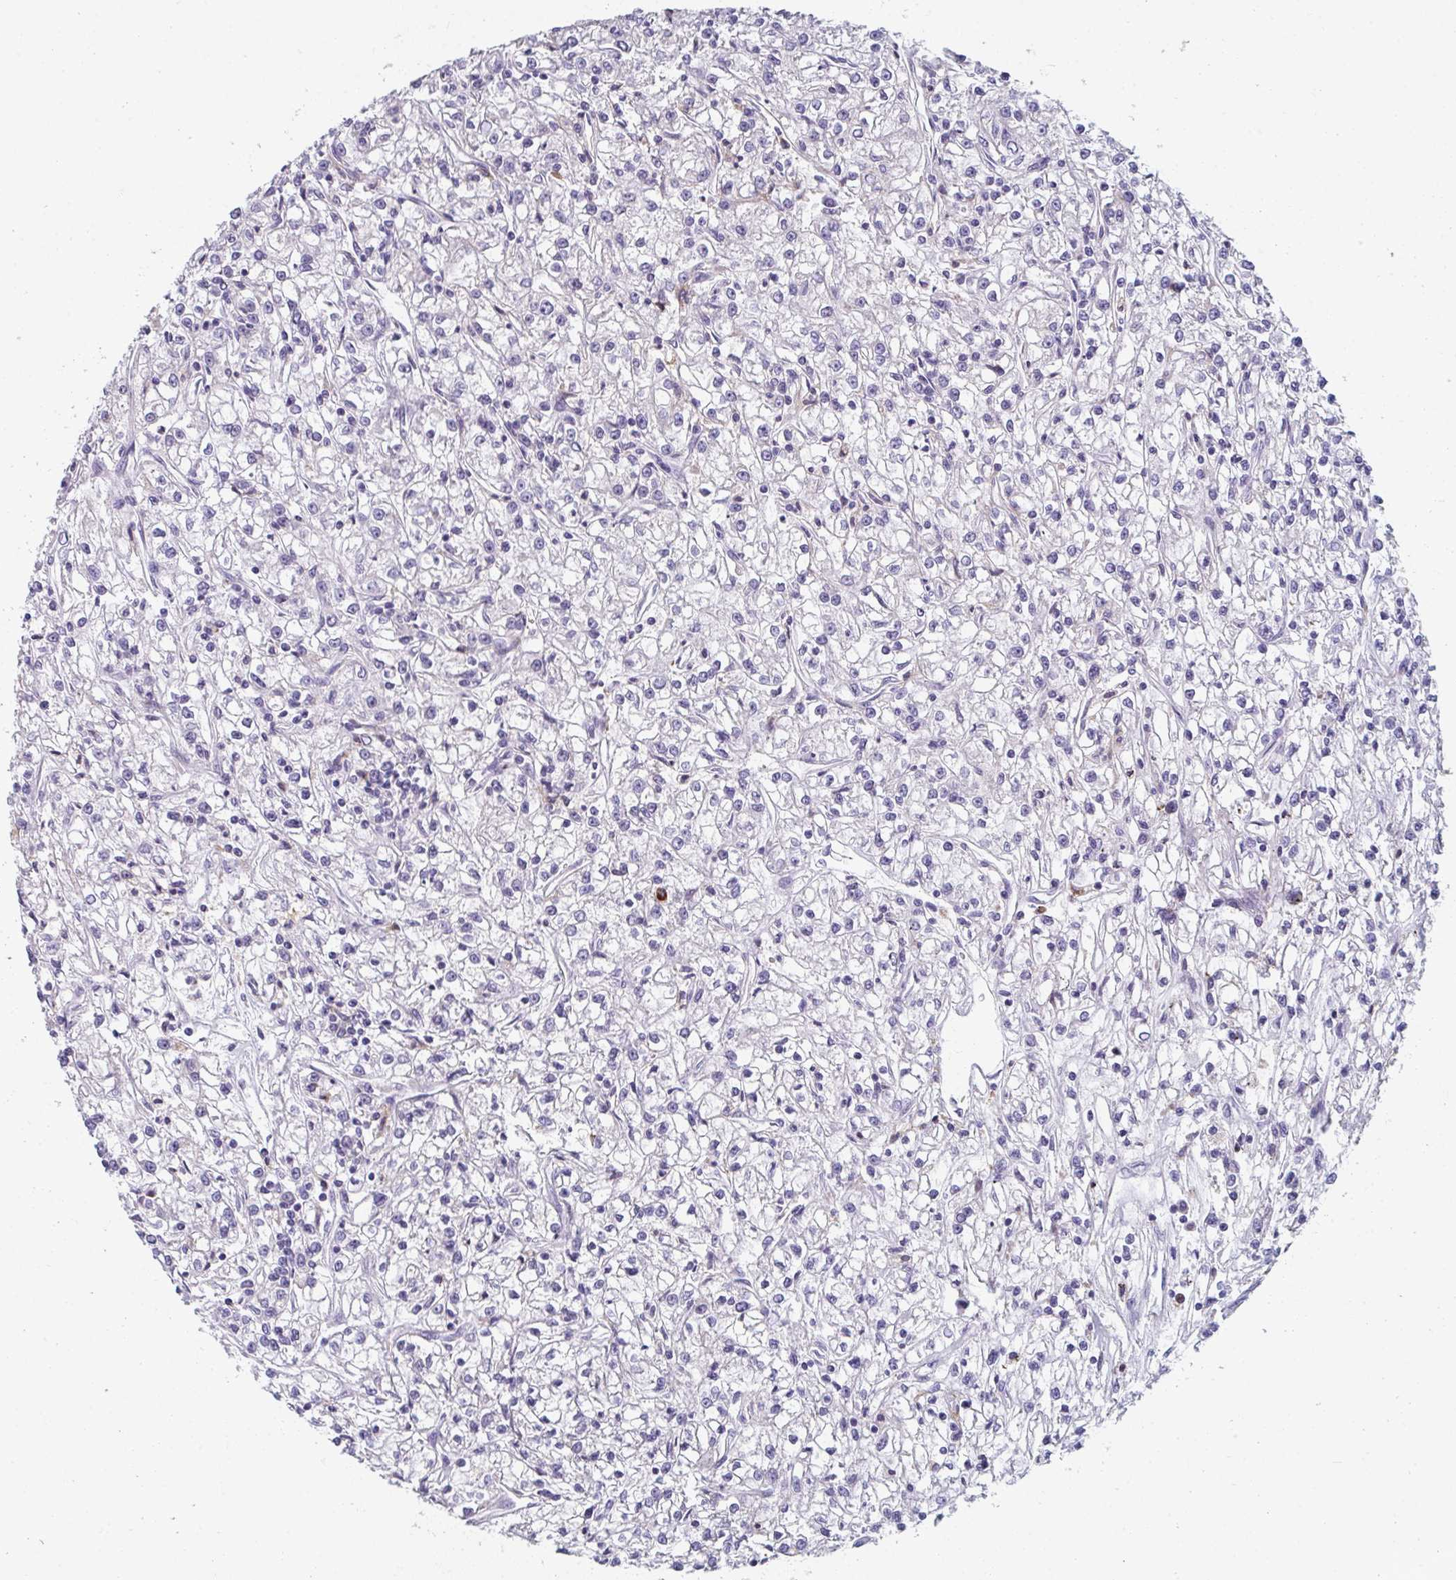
{"staining": {"intensity": "negative", "quantity": "none", "location": "none"}, "tissue": "renal cancer", "cell_type": "Tumor cells", "image_type": "cancer", "snomed": [{"axis": "morphology", "description": "Adenocarcinoma, NOS"}, {"axis": "topography", "description": "Kidney"}], "caption": "There is no significant expression in tumor cells of renal cancer (adenocarcinoma).", "gene": "EIF1AD", "patient": {"sex": "female", "age": 59}}